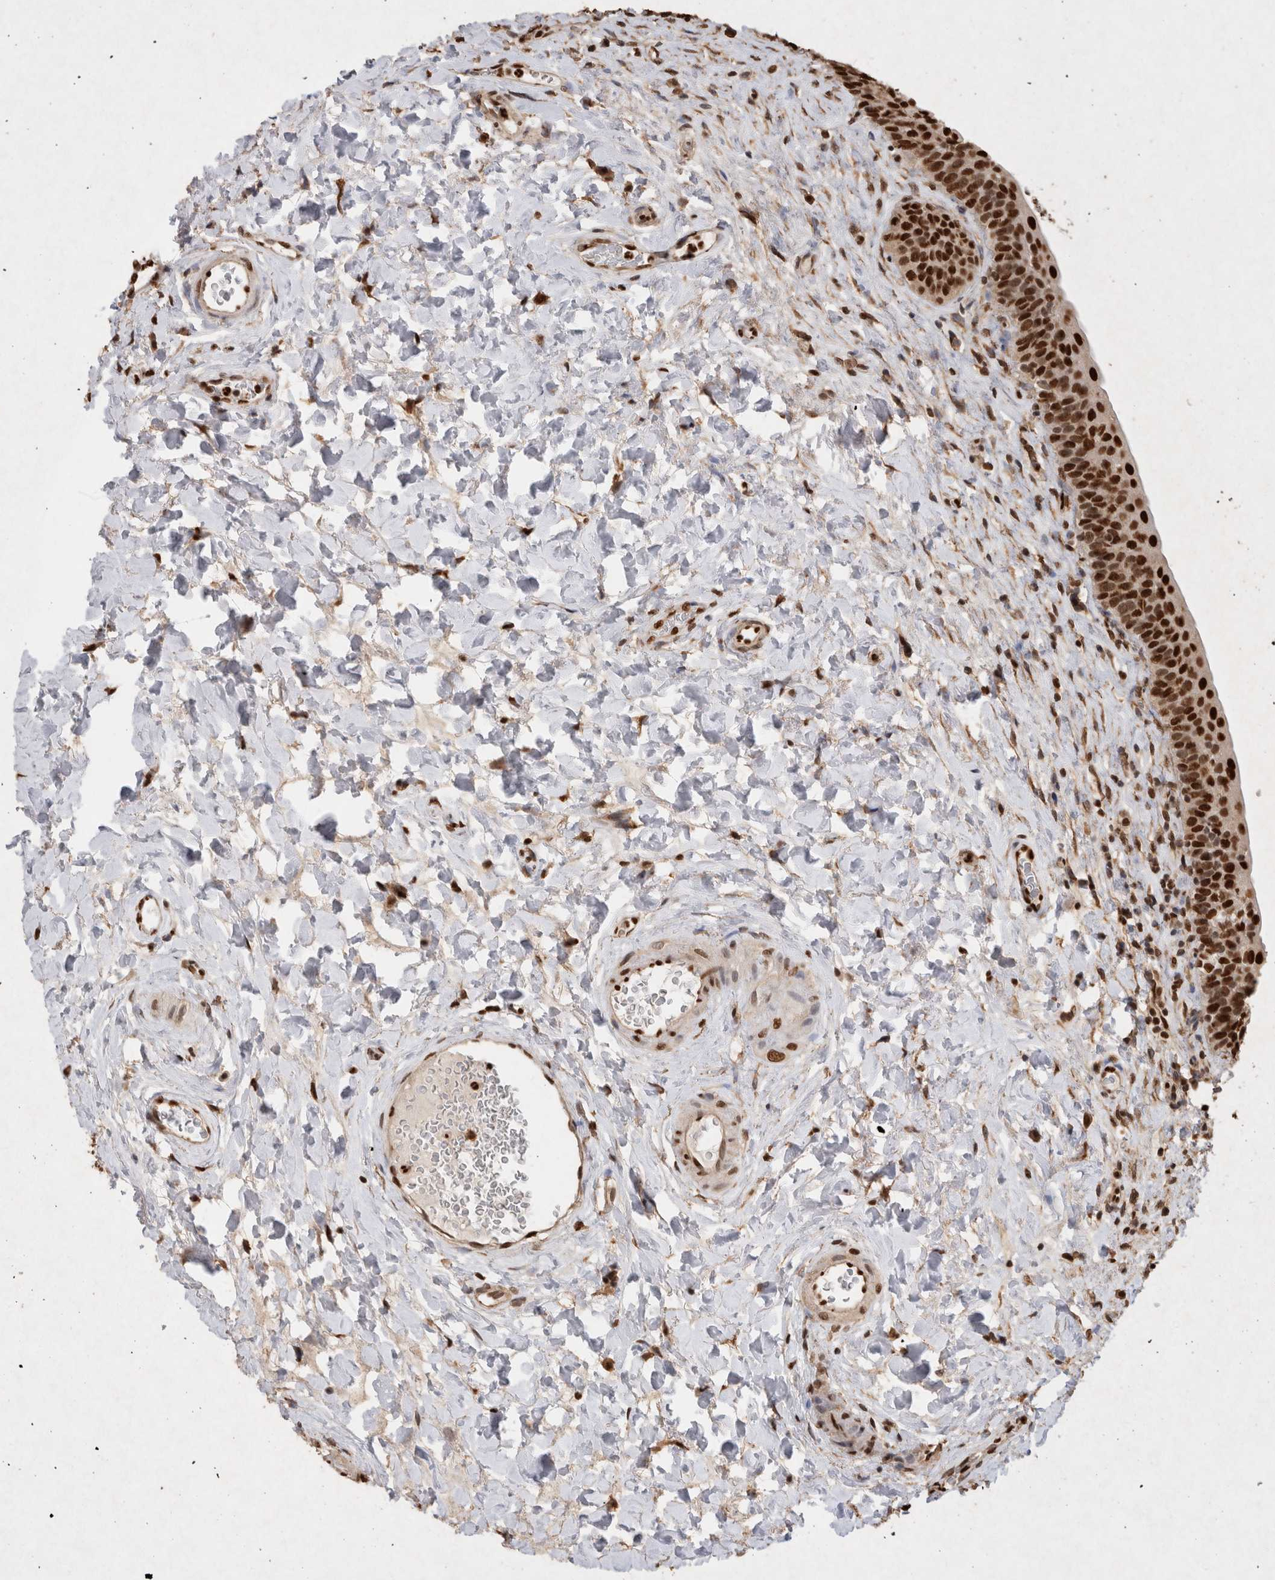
{"staining": {"intensity": "strong", "quantity": ">75%", "location": "nuclear"}, "tissue": "urinary bladder", "cell_type": "Urothelial cells", "image_type": "normal", "snomed": [{"axis": "morphology", "description": "Normal tissue, NOS"}, {"axis": "topography", "description": "Urinary bladder"}], "caption": "Protein staining of unremarkable urinary bladder demonstrates strong nuclear staining in approximately >75% of urothelial cells.", "gene": "HDGF", "patient": {"sex": "male", "age": 83}}